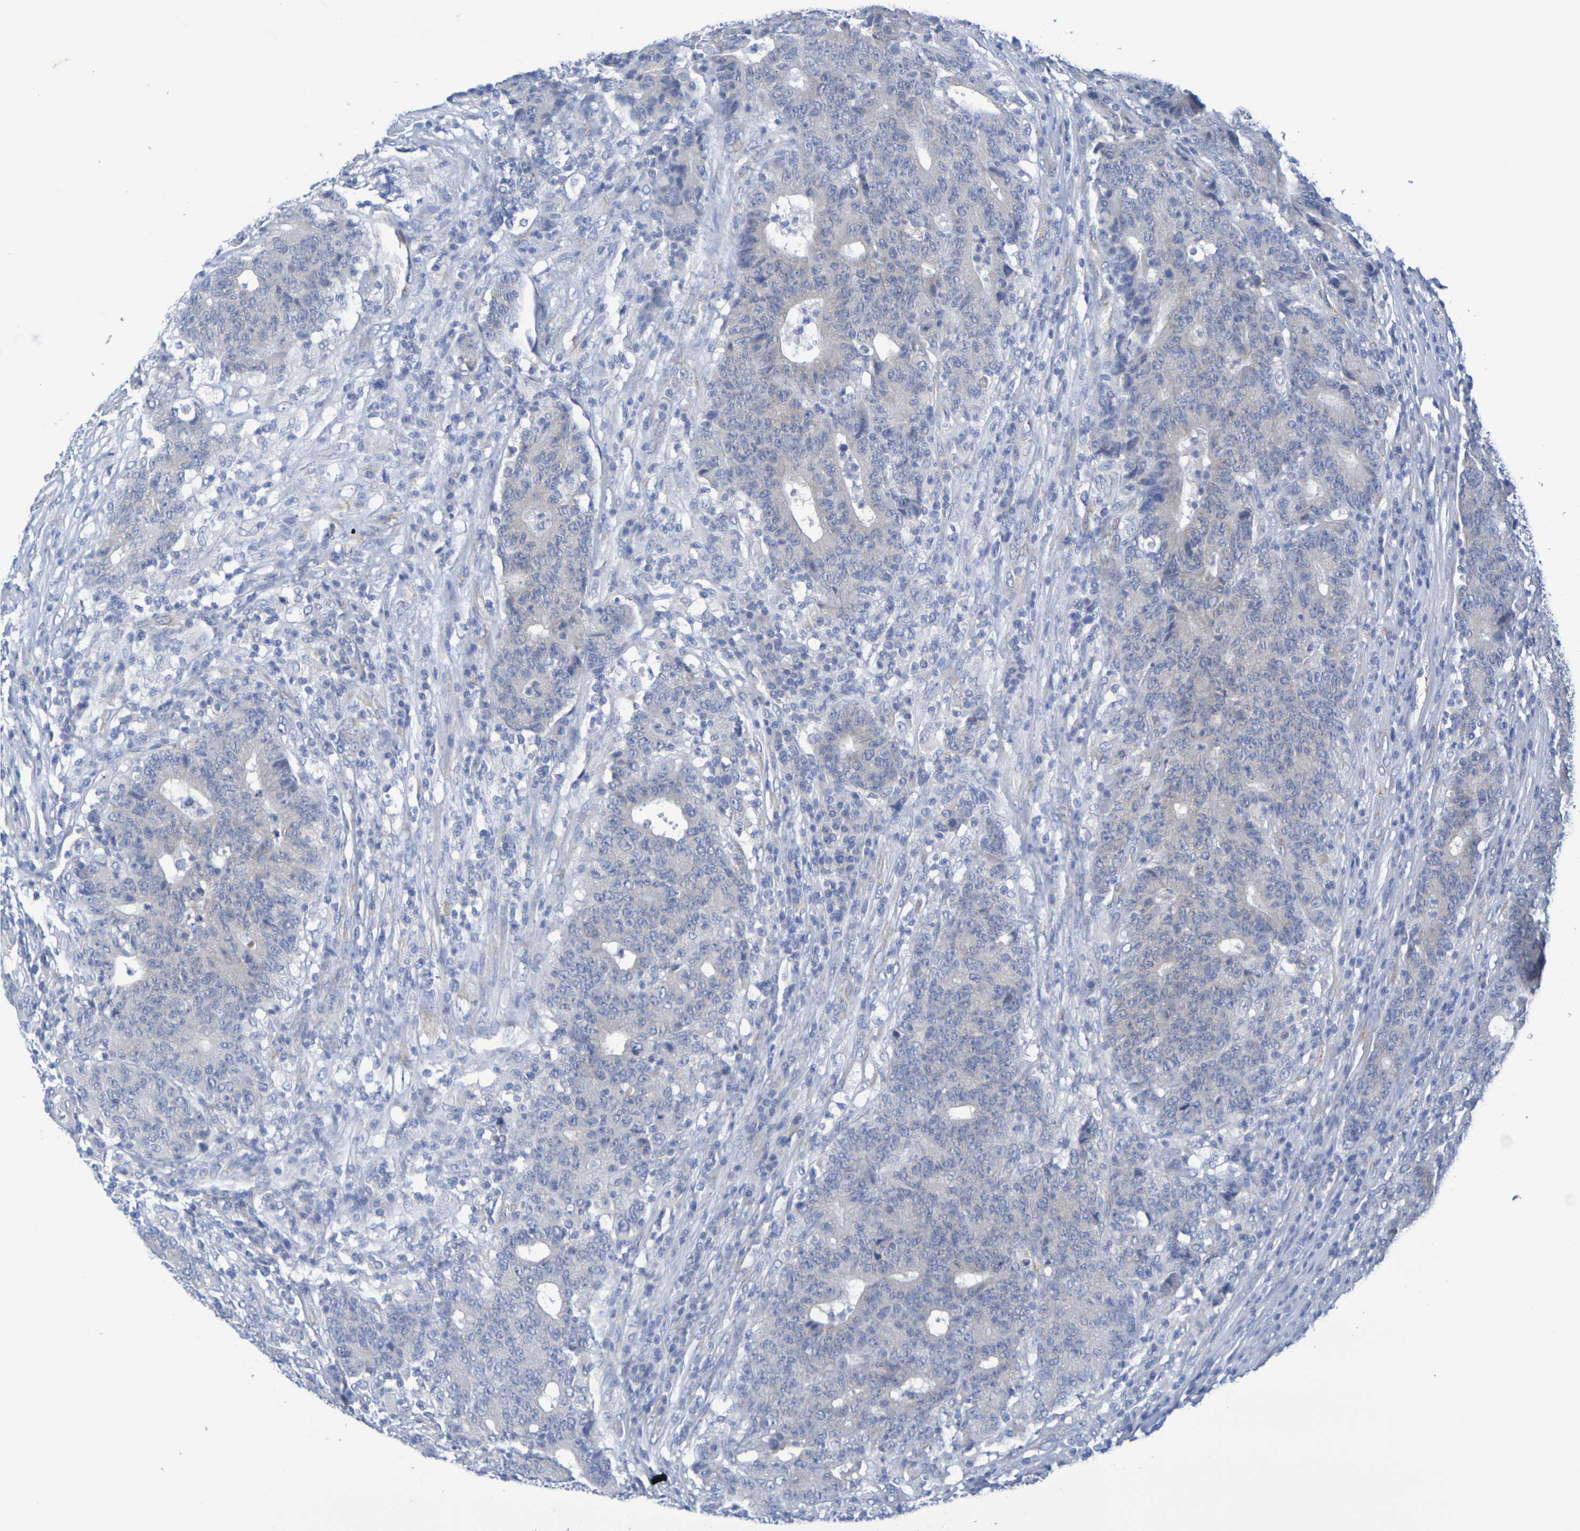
{"staining": {"intensity": "negative", "quantity": "none", "location": "none"}, "tissue": "colorectal cancer", "cell_type": "Tumor cells", "image_type": "cancer", "snomed": [{"axis": "morphology", "description": "Normal tissue, NOS"}, {"axis": "morphology", "description": "Adenocarcinoma, NOS"}, {"axis": "topography", "description": "Colon"}], "caption": "This is an immunohistochemistry (IHC) micrograph of human colorectal cancer (adenocarcinoma). There is no staining in tumor cells.", "gene": "TMCC3", "patient": {"sex": "female", "age": 75}}